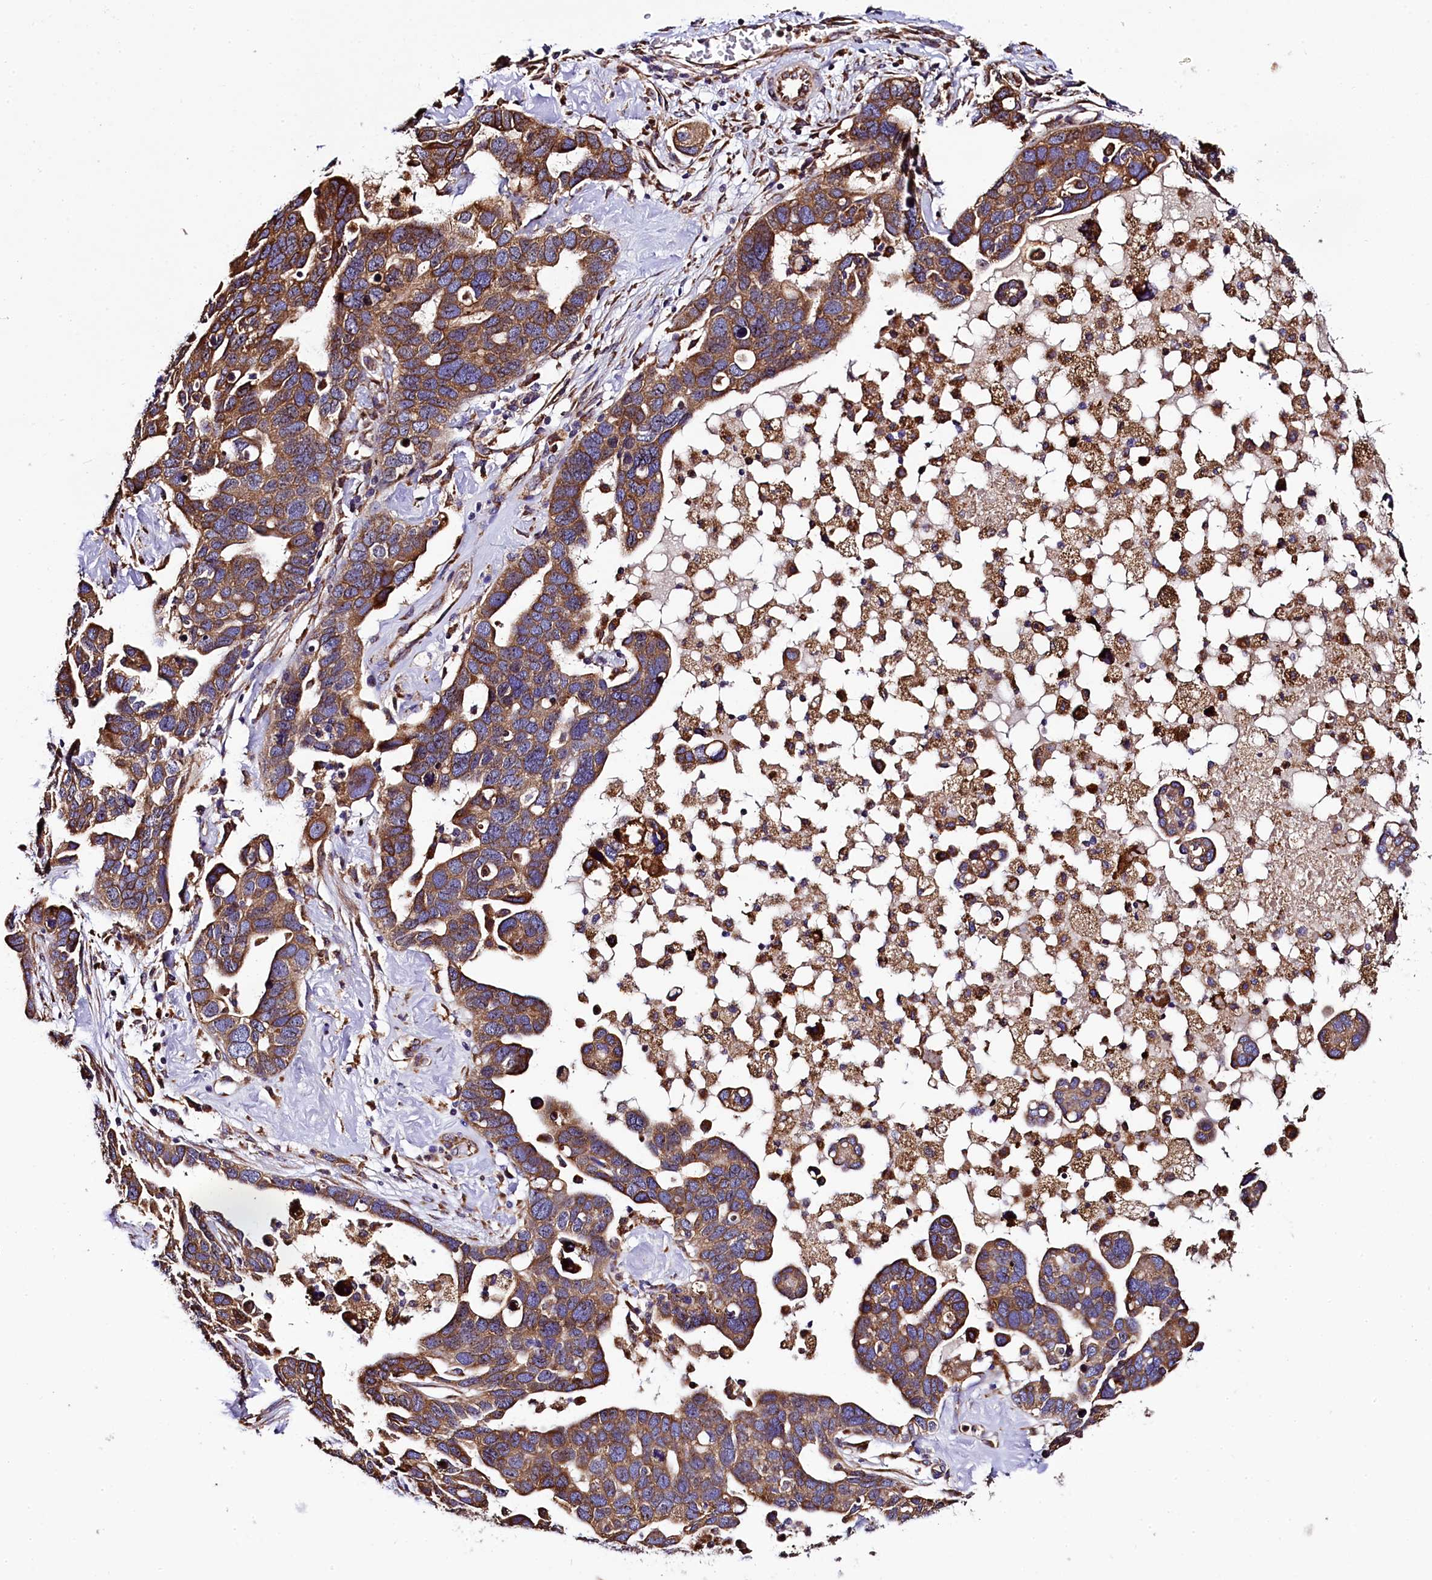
{"staining": {"intensity": "moderate", "quantity": ">75%", "location": "cytoplasmic/membranous"}, "tissue": "ovarian cancer", "cell_type": "Tumor cells", "image_type": "cancer", "snomed": [{"axis": "morphology", "description": "Cystadenocarcinoma, serous, NOS"}, {"axis": "topography", "description": "Ovary"}], "caption": "Serous cystadenocarcinoma (ovarian) stained with immunohistochemistry demonstrates moderate cytoplasmic/membranous expression in approximately >75% of tumor cells. (Stains: DAB (3,3'-diaminobenzidine) in brown, nuclei in blue, Microscopy: brightfield microscopy at high magnification).", "gene": "CAPS2", "patient": {"sex": "female", "age": 54}}